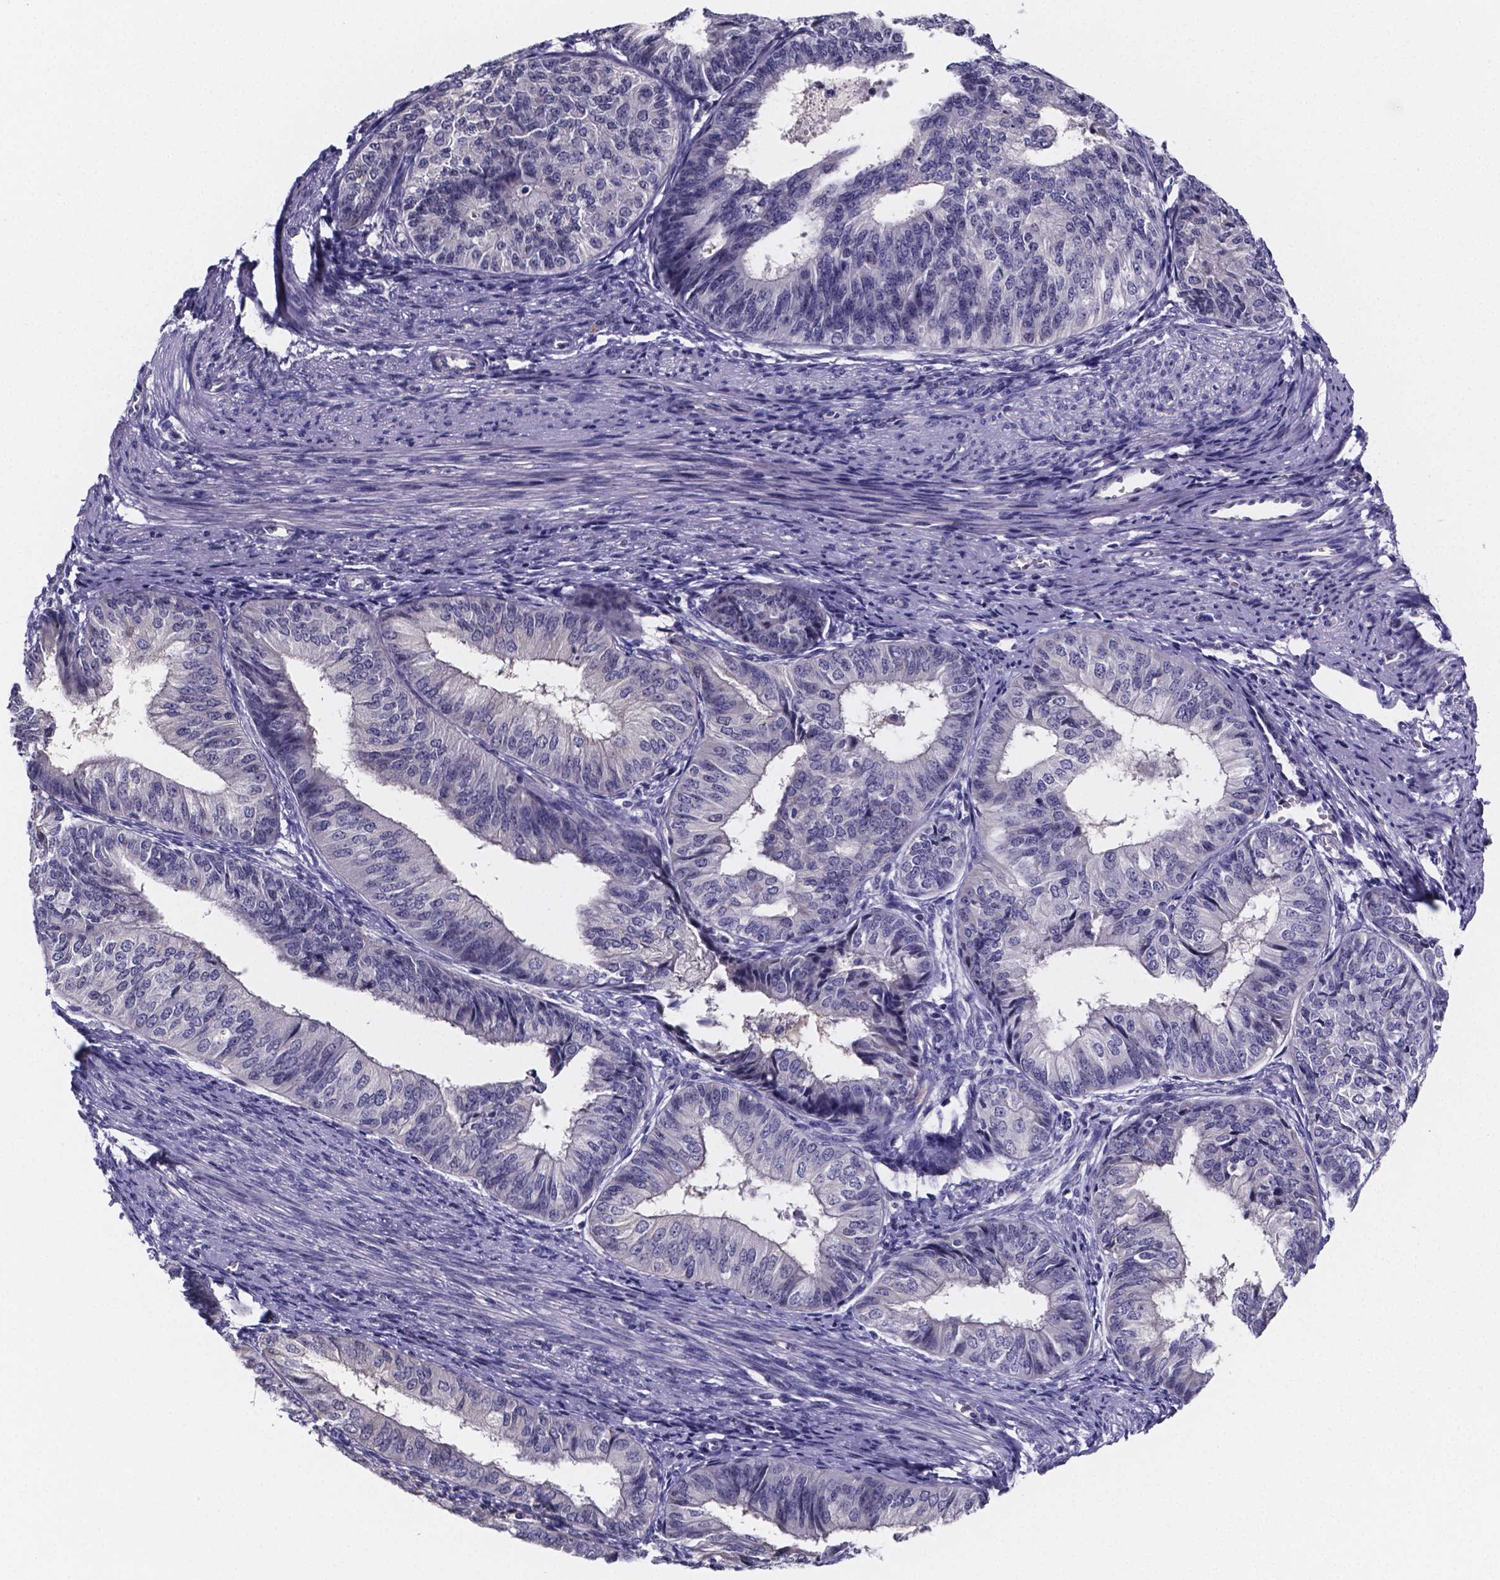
{"staining": {"intensity": "negative", "quantity": "none", "location": "none"}, "tissue": "endometrial cancer", "cell_type": "Tumor cells", "image_type": "cancer", "snomed": [{"axis": "morphology", "description": "Adenocarcinoma, NOS"}, {"axis": "topography", "description": "Endometrium"}], "caption": "Histopathology image shows no protein positivity in tumor cells of endometrial adenocarcinoma tissue.", "gene": "IZUMO1", "patient": {"sex": "female", "age": 58}}